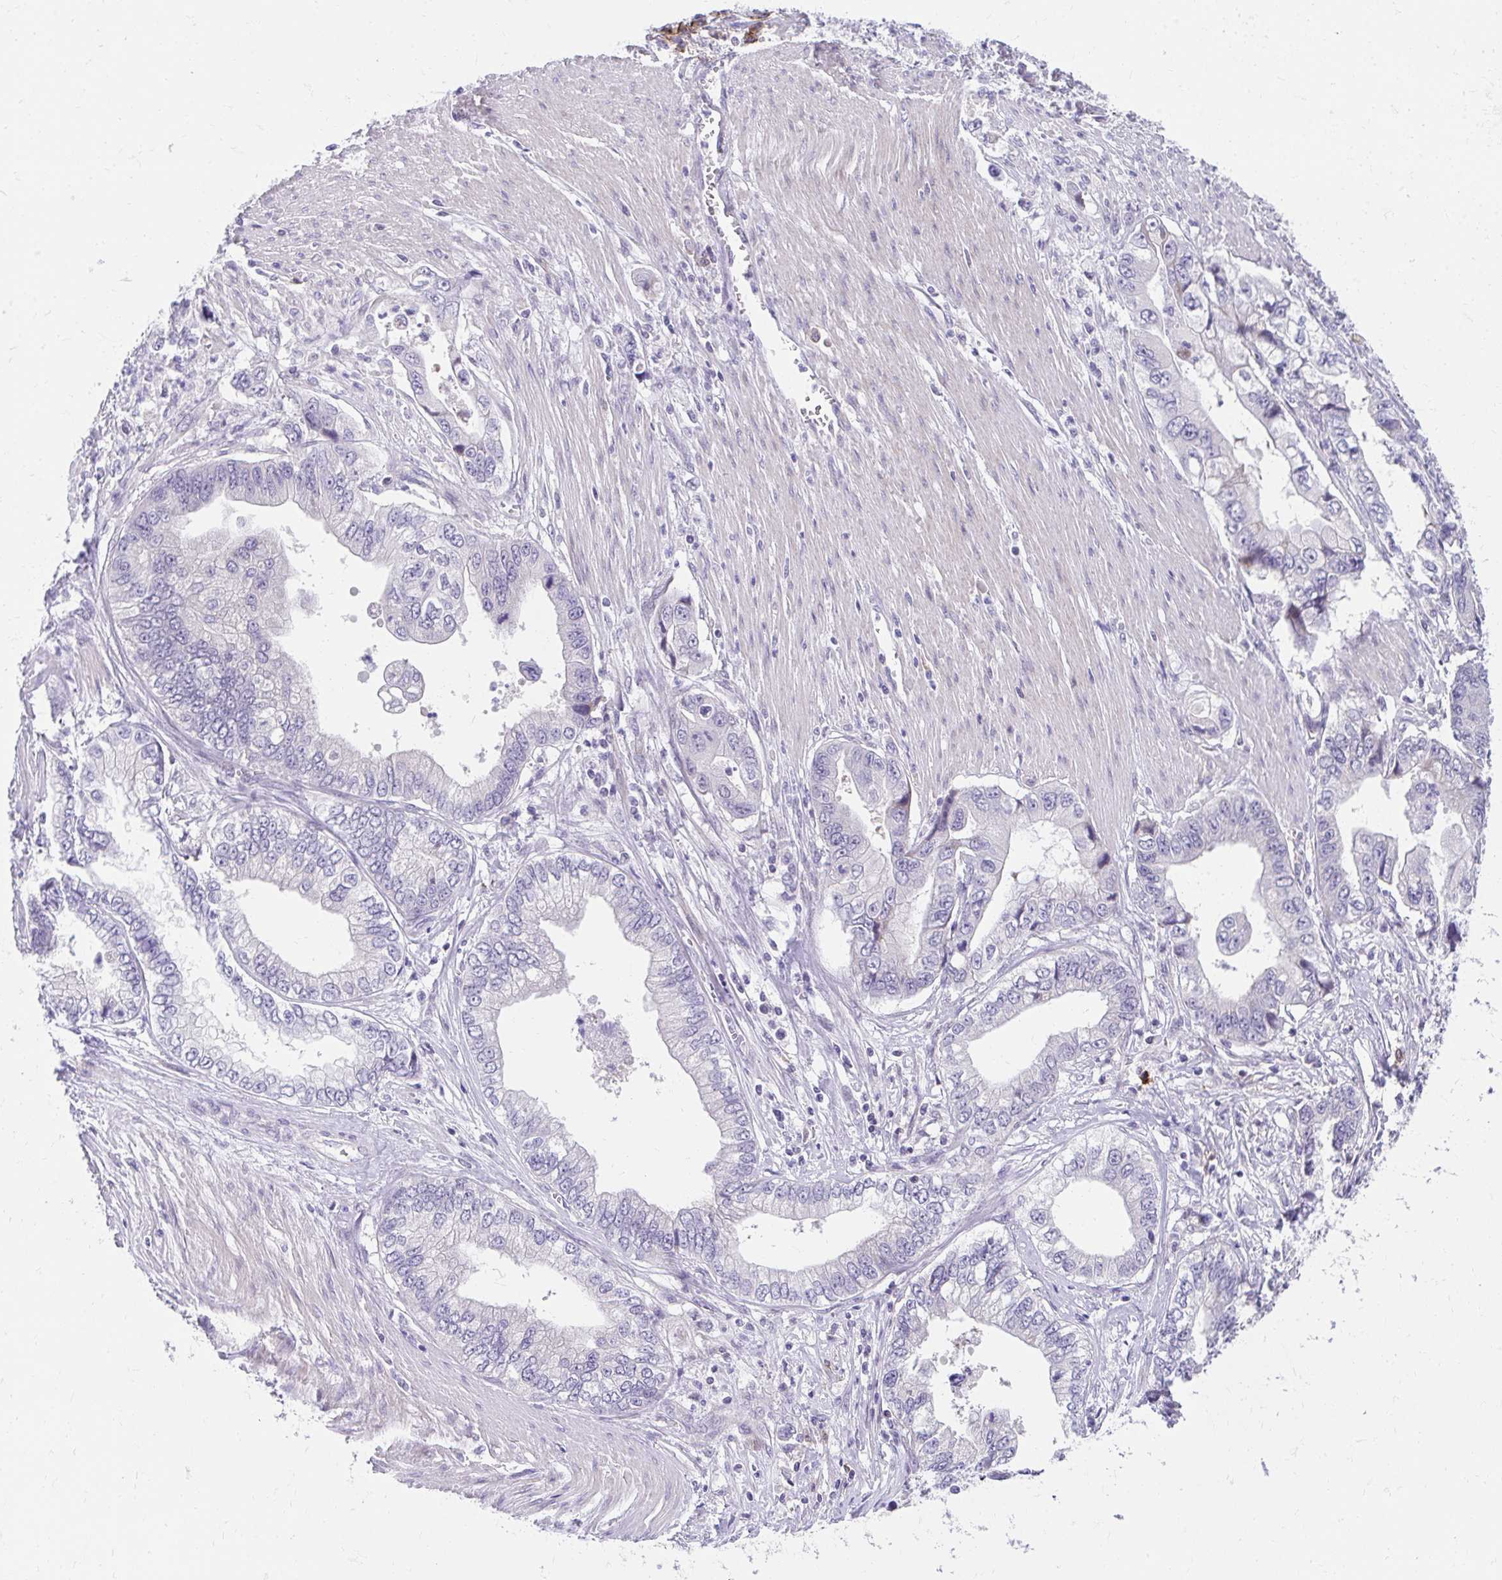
{"staining": {"intensity": "negative", "quantity": "none", "location": "none"}, "tissue": "stomach cancer", "cell_type": "Tumor cells", "image_type": "cancer", "snomed": [{"axis": "morphology", "description": "Adenocarcinoma, NOS"}, {"axis": "topography", "description": "Pancreas"}, {"axis": "topography", "description": "Stomach, upper"}], "caption": "The photomicrograph displays no staining of tumor cells in stomach cancer (adenocarcinoma). Brightfield microscopy of immunohistochemistry (IHC) stained with DAB (3,3'-diaminobenzidine) (brown) and hematoxylin (blue), captured at high magnification.", "gene": "SLAMF7", "patient": {"sex": "male", "age": 77}}